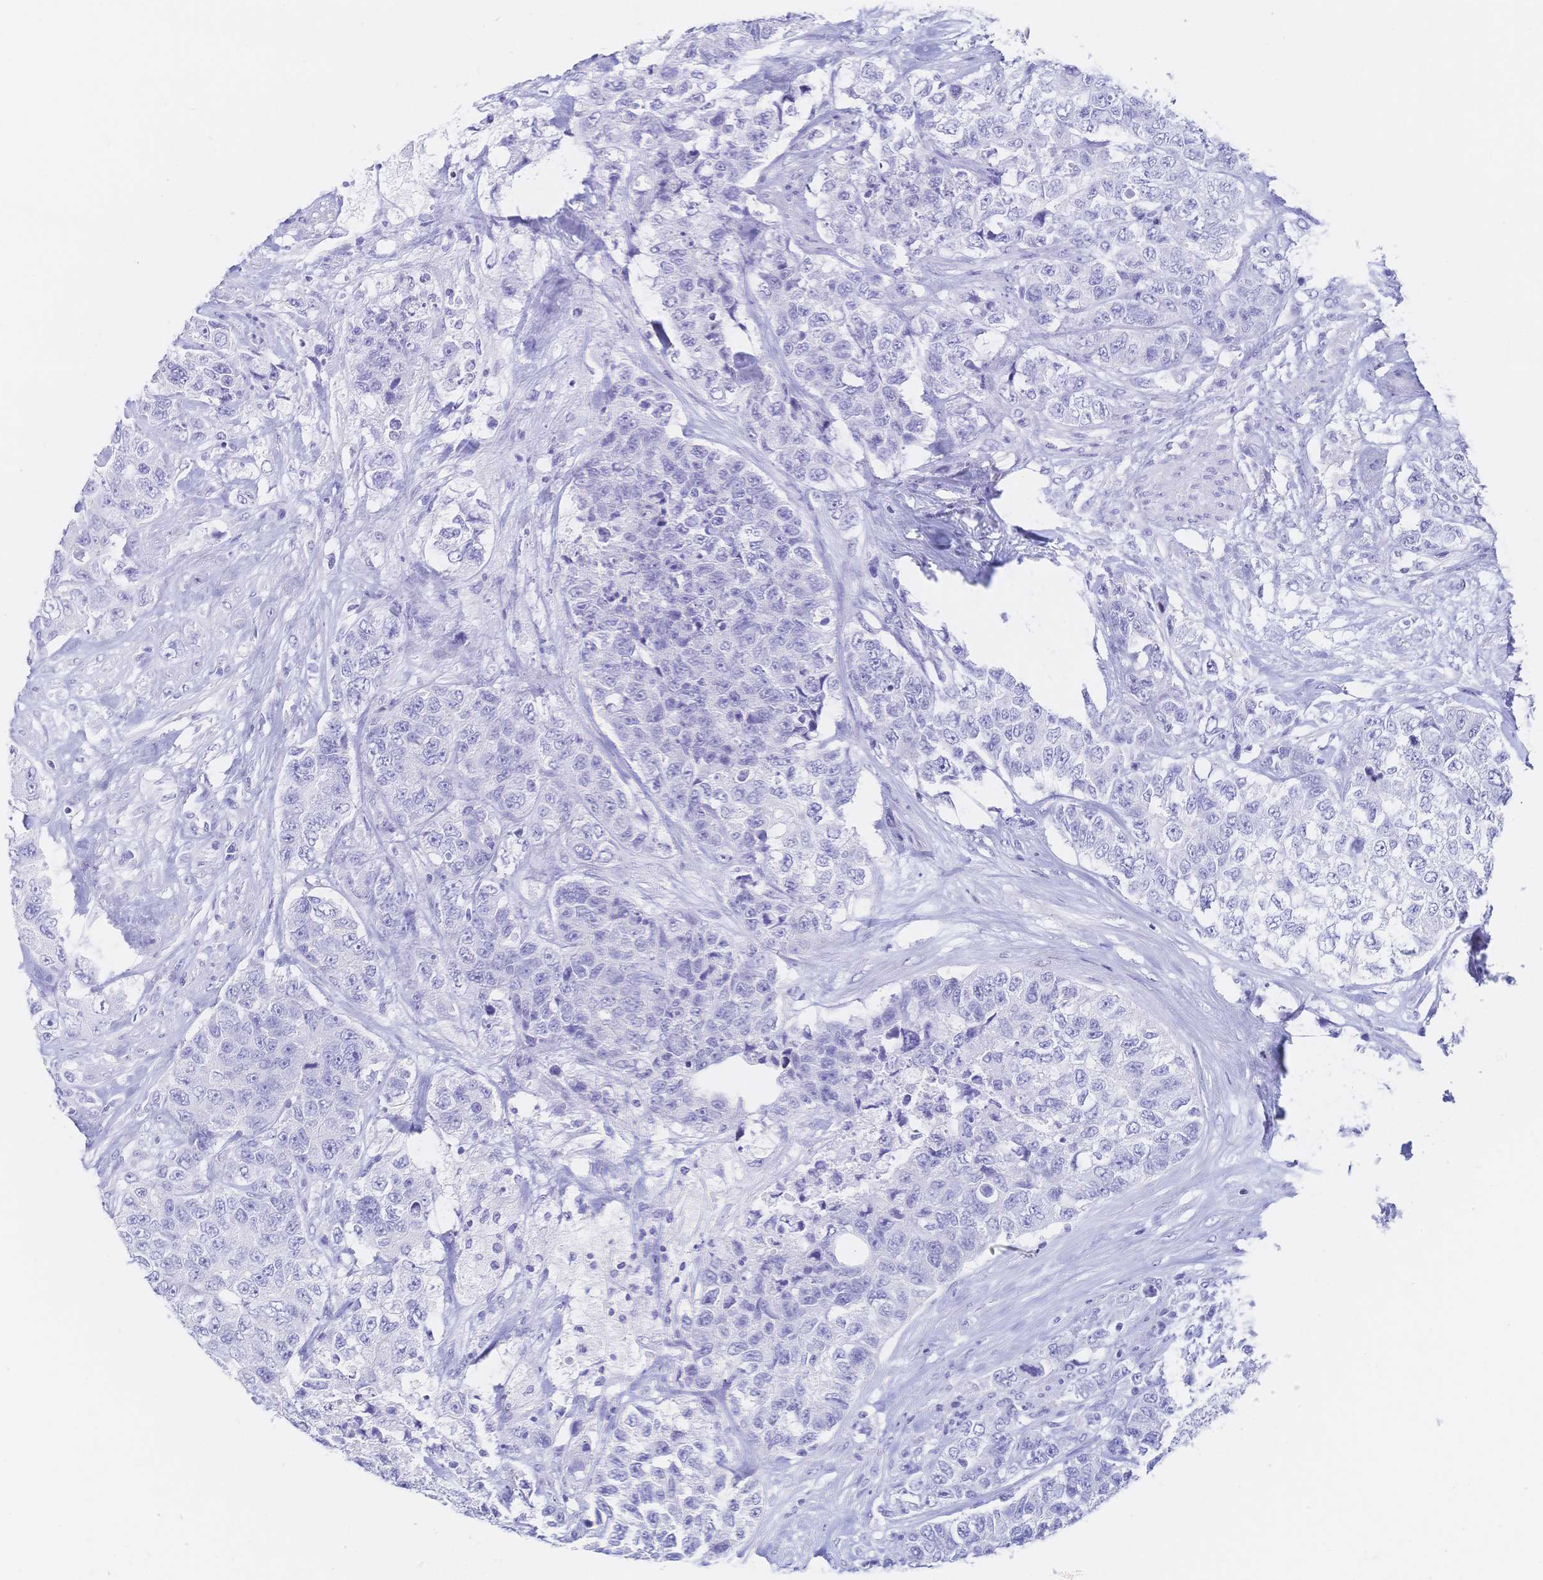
{"staining": {"intensity": "negative", "quantity": "none", "location": "none"}, "tissue": "urothelial cancer", "cell_type": "Tumor cells", "image_type": "cancer", "snomed": [{"axis": "morphology", "description": "Urothelial carcinoma, High grade"}, {"axis": "topography", "description": "Urinary bladder"}], "caption": "Immunohistochemistry (IHC) image of high-grade urothelial carcinoma stained for a protein (brown), which demonstrates no expression in tumor cells.", "gene": "MEP1B", "patient": {"sex": "female", "age": 78}}